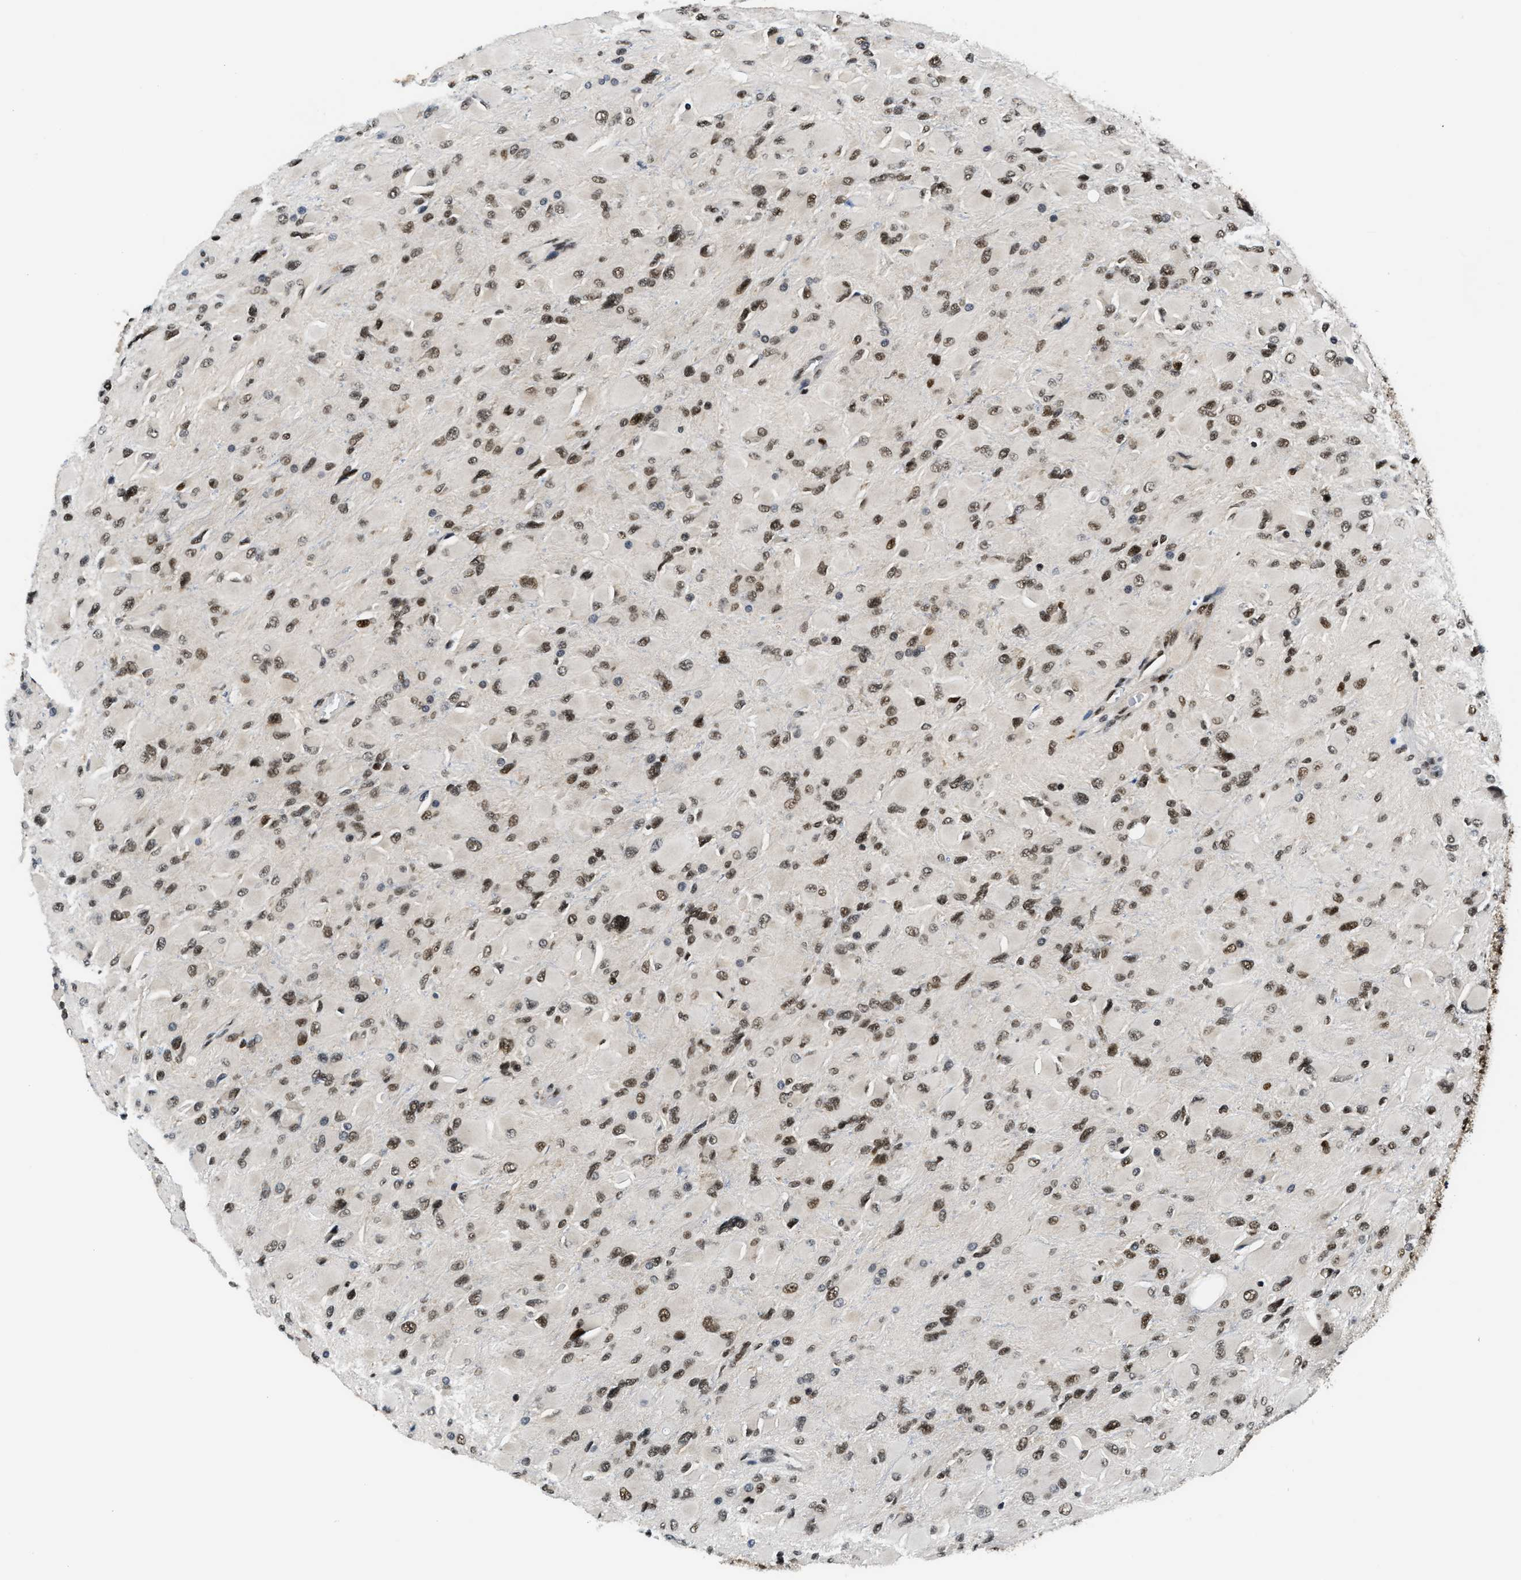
{"staining": {"intensity": "moderate", "quantity": ">75%", "location": "nuclear"}, "tissue": "glioma", "cell_type": "Tumor cells", "image_type": "cancer", "snomed": [{"axis": "morphology", "description": "Glioma, malignant, High grade"}, {"axis": "topography", "description": "Cerebral cortex"}], "caption": "IHC staining of glioma, which displays medium levels of moderate nuclear staining in about >75% of tumor cells indicating moderate nuclear protein staining. The staining was performed using DAB (3,3'-diaminobenzidine) (brown) for protein detection and nuclei were counterstained in hematoxylin (blue).", "gene": "CCNDBP1", "patient": {"sex": "female", "age": 36}}